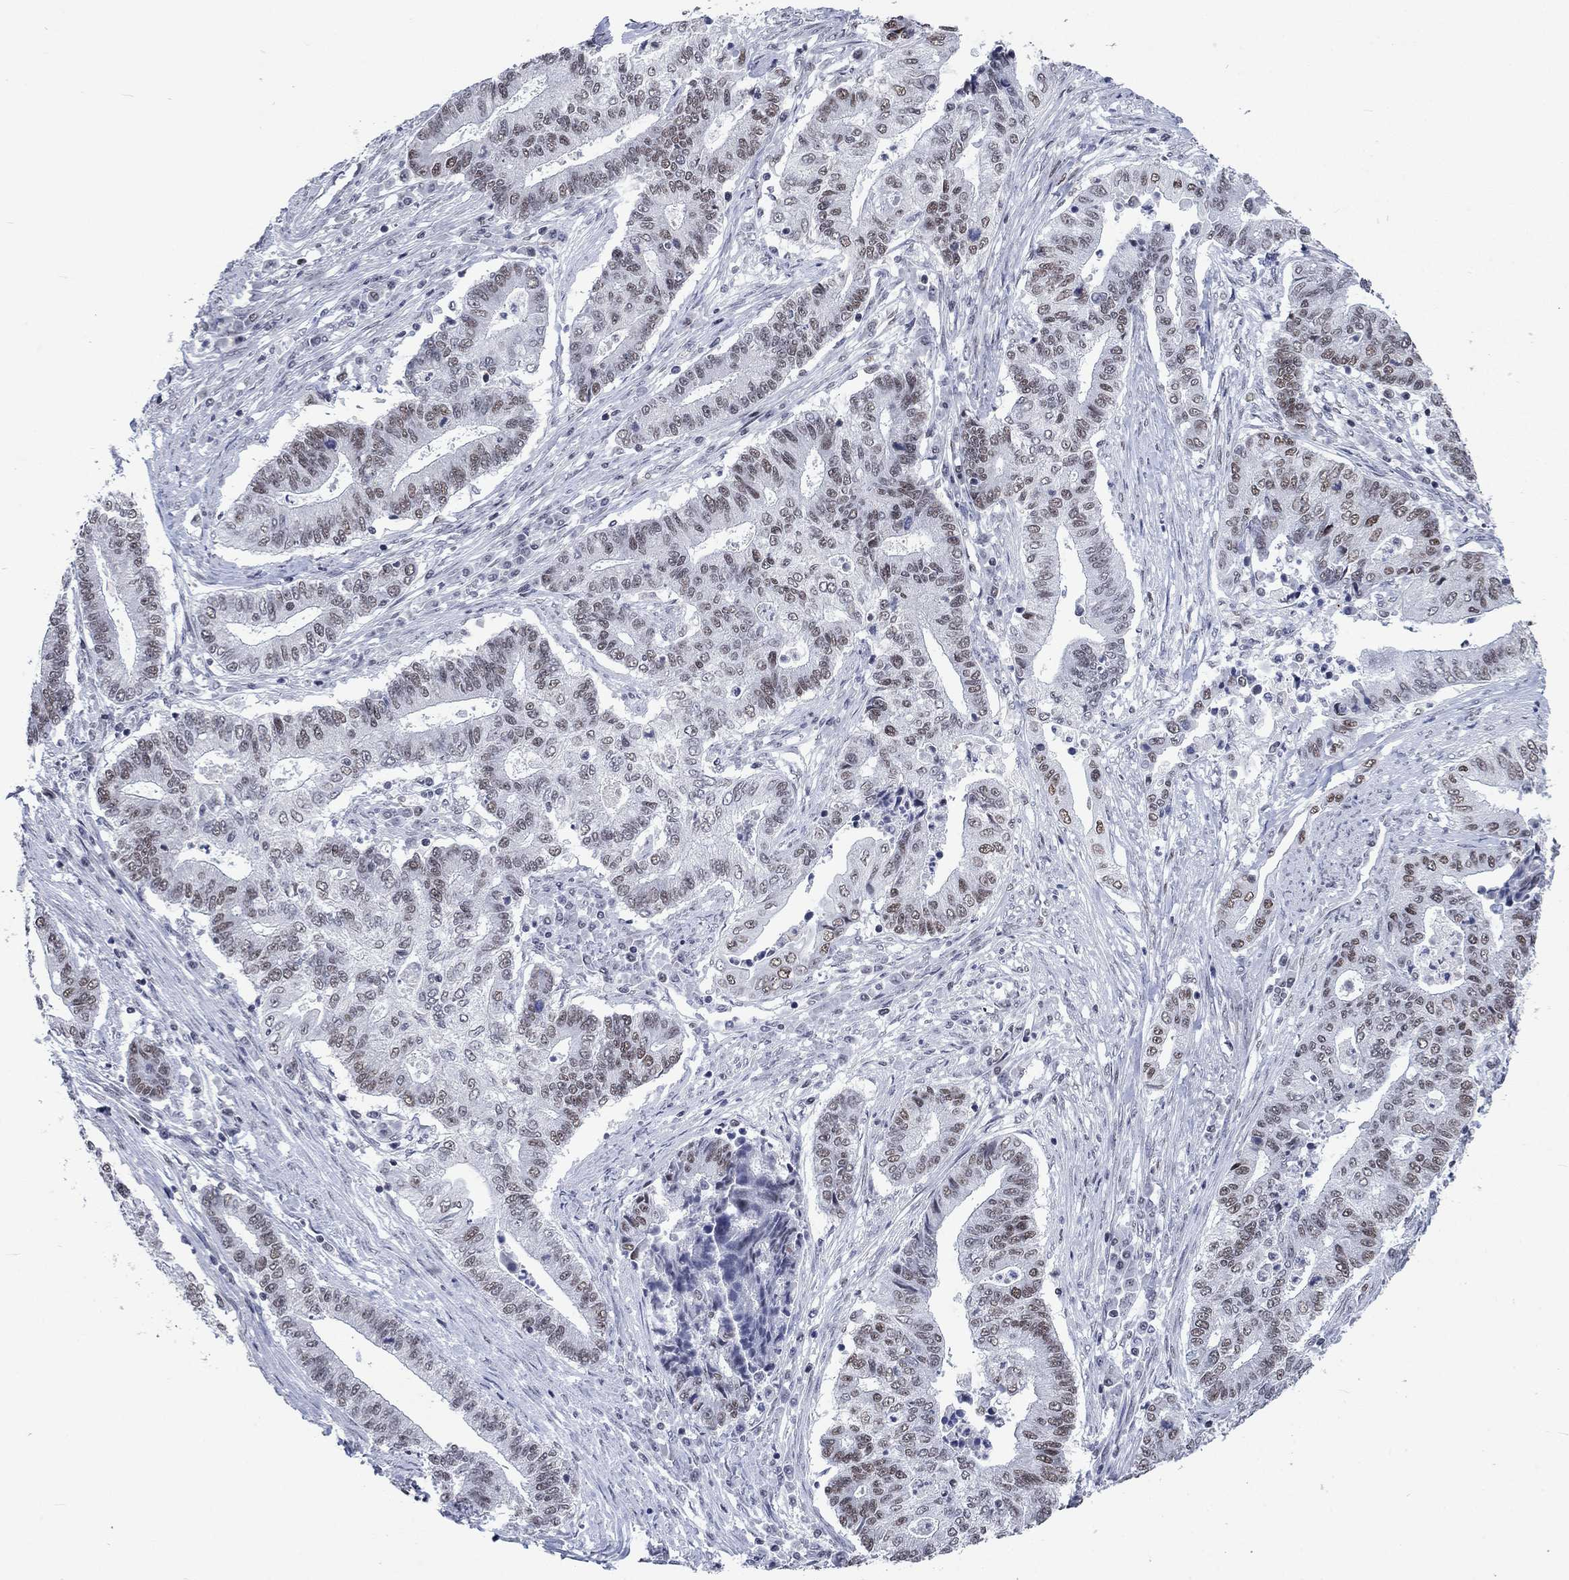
{"staining": {"intensity": "weak", "quantity": "25%-75%", "location": "nuclear"}, "tissue": "endometrial cancer", "cell_type": "Tumor cells", "image_type": "cancer", "snomed": [{"axis": "morphology", "description": "Adenocarcinoma, NOS"}, {"axis": "topography", "description": "Uterus"}, {"axis": "topography", "description": "Endometrium"}], "caption": "A micrograph of adenocarcinoma (endometrial) stained for a protein exhibits weak nuclear brown staining in tumor cells.", "gene": "HCFC1", "patient": {"sex": "female", "age": 54}}